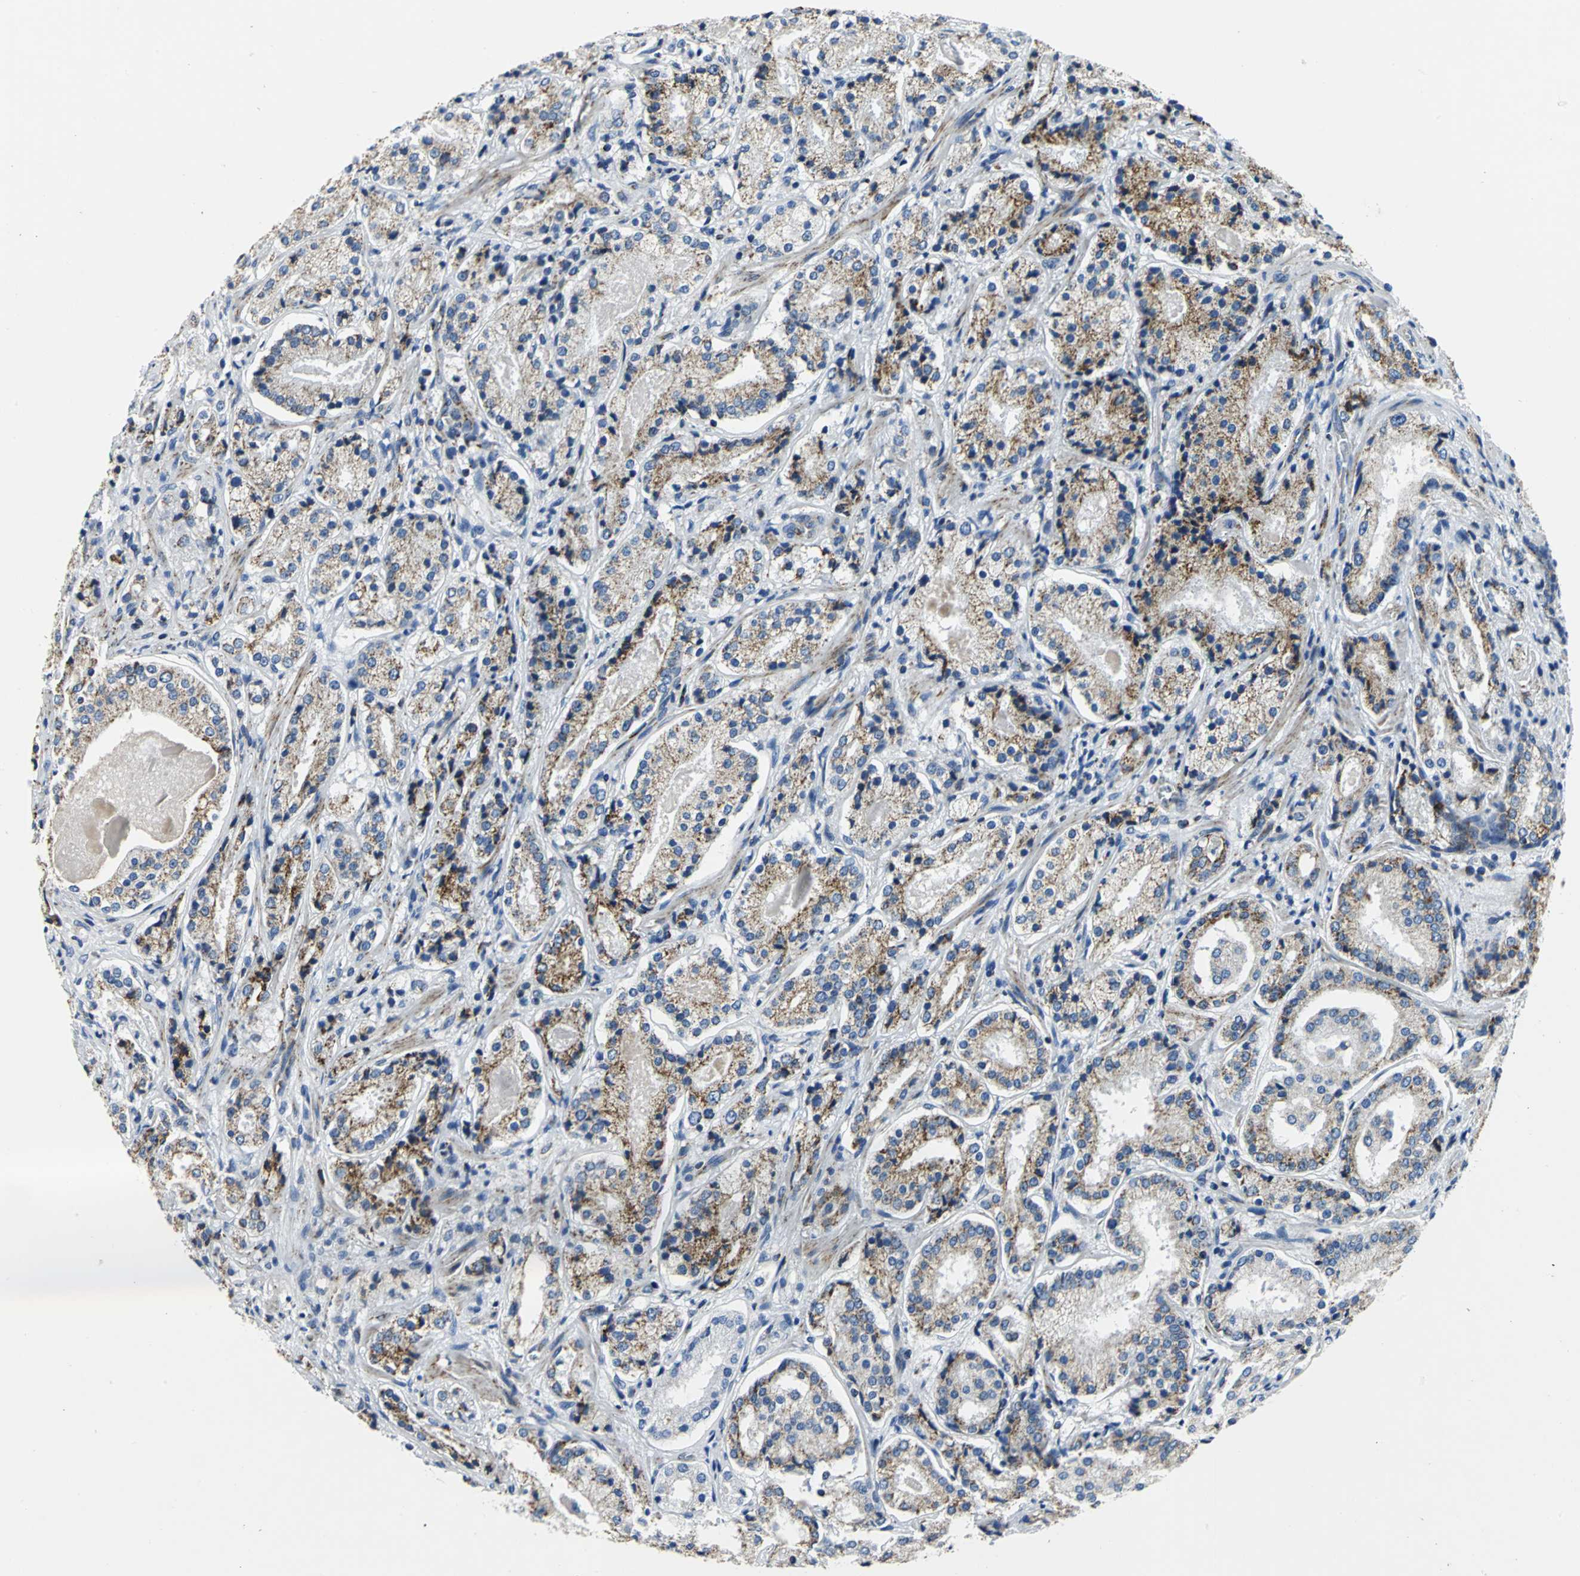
{"staining": {"intensity": "moderate", "quantity": ">75%", "location": "cytoplasmic/membranous"}, "tissue": "prostate cancer", "cell_type": "Tumor cells", "image_type": "cancer", "snomed": [{"axis": "morphology", "description": "Adenocarcinoma, High grade"}, {"axis": "topography", "description": "Prostate"}], "caption": "The image displays staining of prostate cancer (high-grade adenocarcinoma), revealing moderate cytoplasmic/membranous protein expression (brown color) within tumor cells.", "gene": "IFI6", "patient": {"sex": "male", "age": 58}}